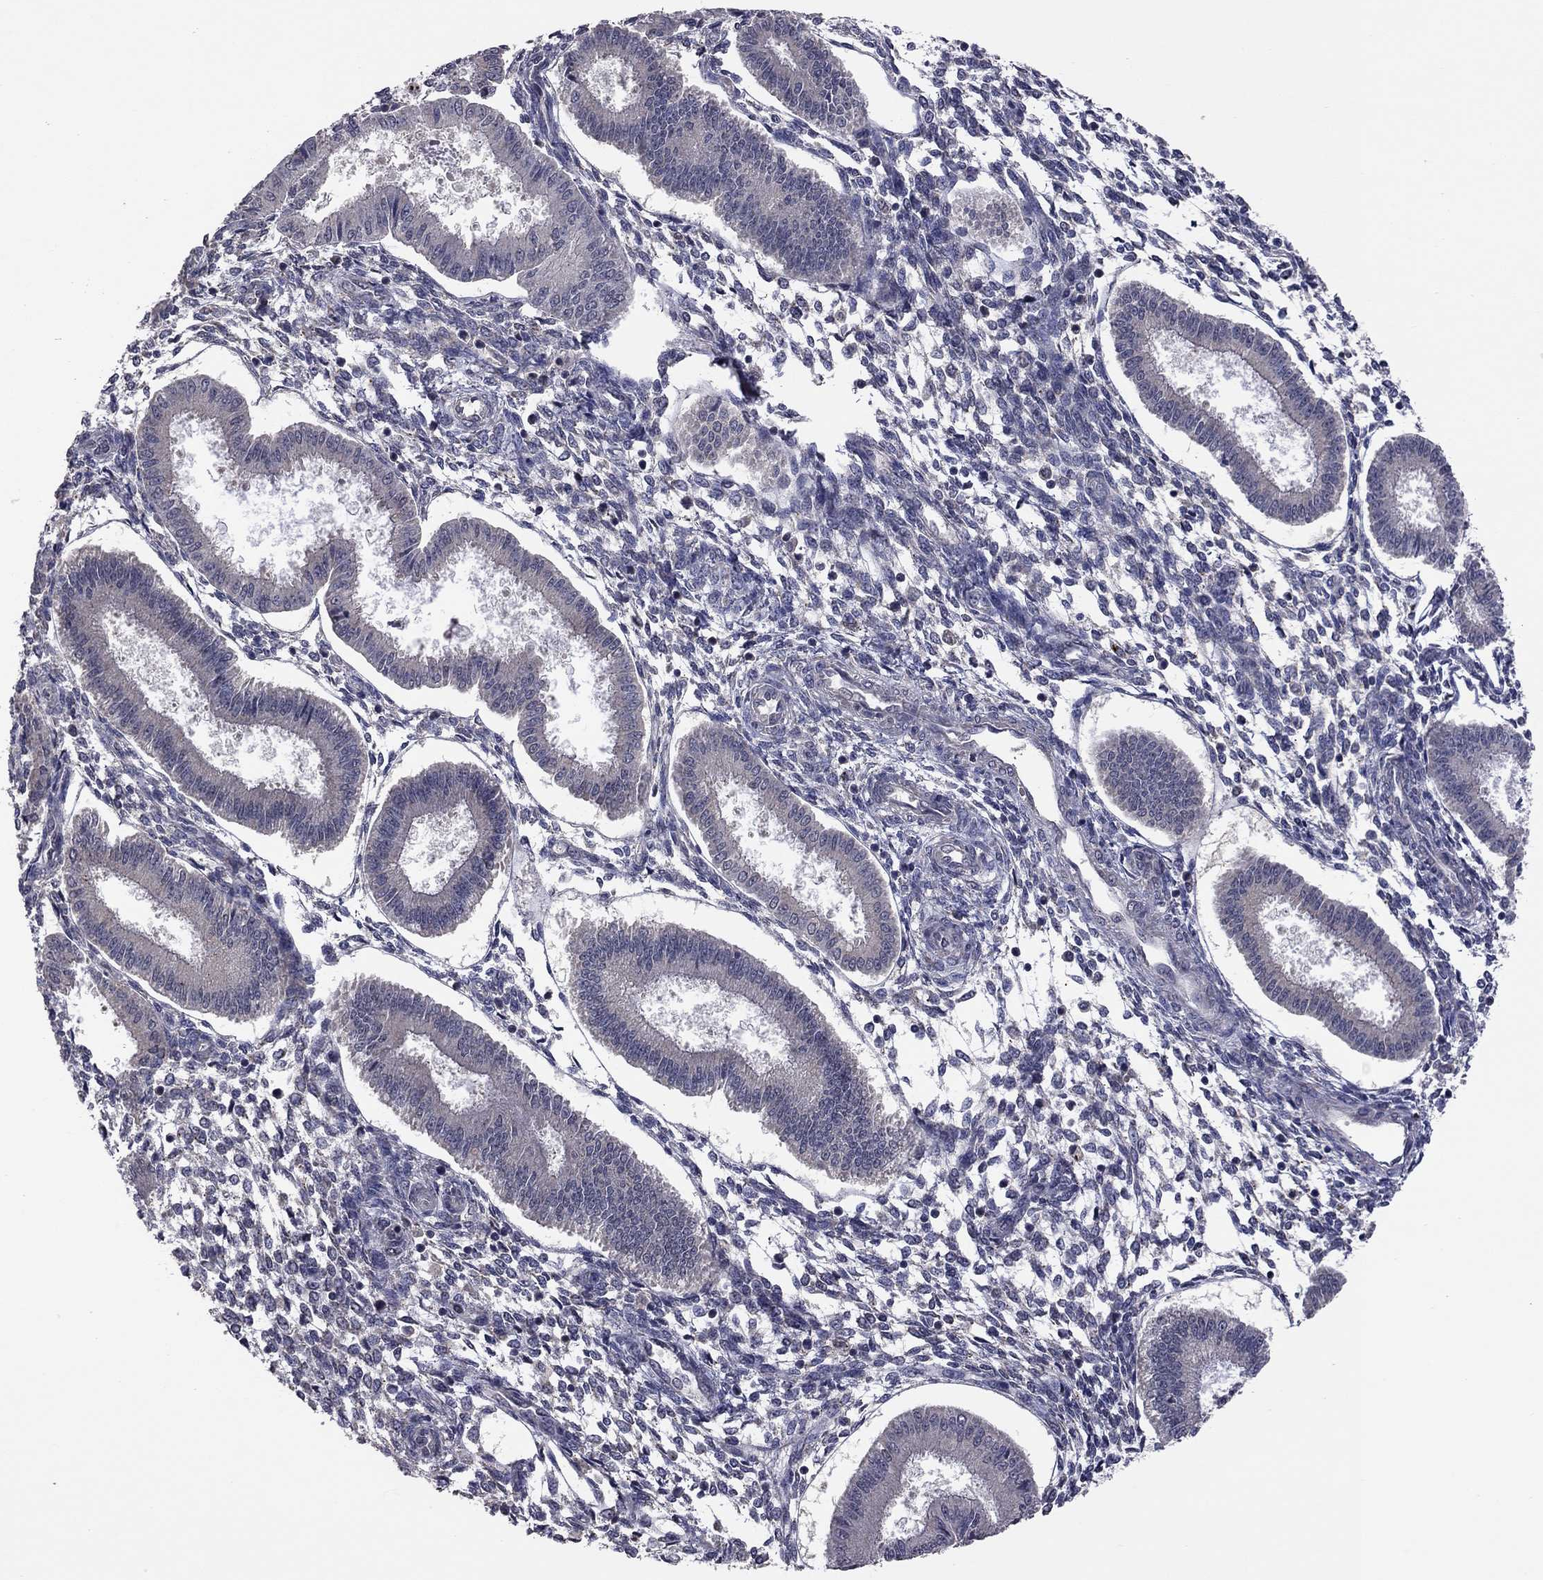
{"staining": {"intensity": "negative", "quantity": "none", "location": "none"}, "tissue": "endometrium", "cell_type": "Cells in endometrial stroma", "image_type": "normal", "snomed": [{"axis": "morphology", "description": "Normal tissue, NOS"}, {"axis": "topography", "description": "Endometrium"}], "caption": "Cells in endometrial stroma show no significant protein expression in unremarkable endometrium. (Immunohistochemistry (ihc), brightfield microscopy, high magnification).", "gene": "TSNARE1", "patient": {"sex": "female", "age": 43}}